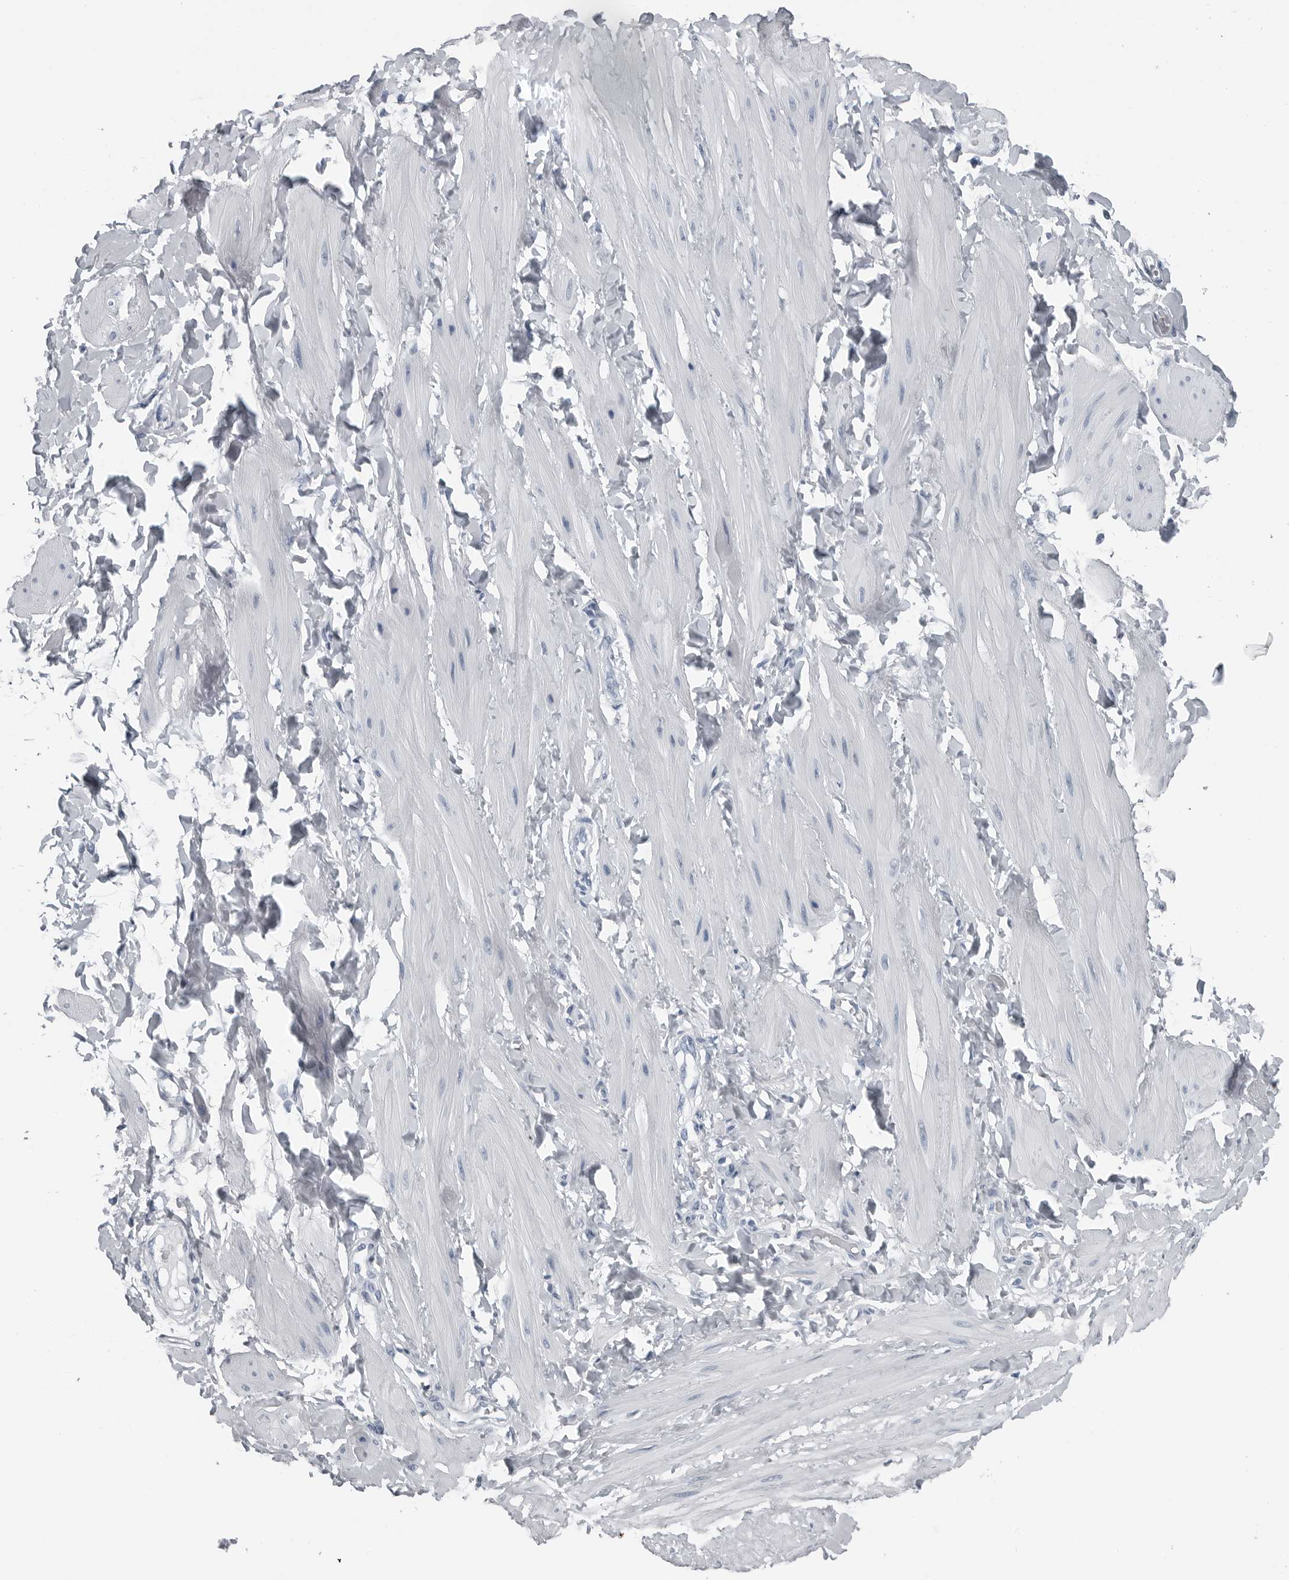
{"staining": {"intensity": "negative", "quantity": "none", "location": "none"}, "tissue": "adipose tissue", "cell_type": "Adipocytes", "image_type": "normal", "snomed": [{"axis": "morphology", "description": "Normal tissue, NOS"}, {"axis": "topography", "description": "Adipose tissue"}, {"axis": "topography", "description": "Vascular tissue"}, {"axis": "topography", "description": "Peripheral nerve tissue"}], "caption": "Immunohistochemistry histopathology image of benign adipose tissue: adipose tissue stained with DAB (3,3'-diaminobenzidine) shows no significant protein staining in adipocytes.", "gene": "SPINK1", "patient": {"sex": "male", "age": 25}}